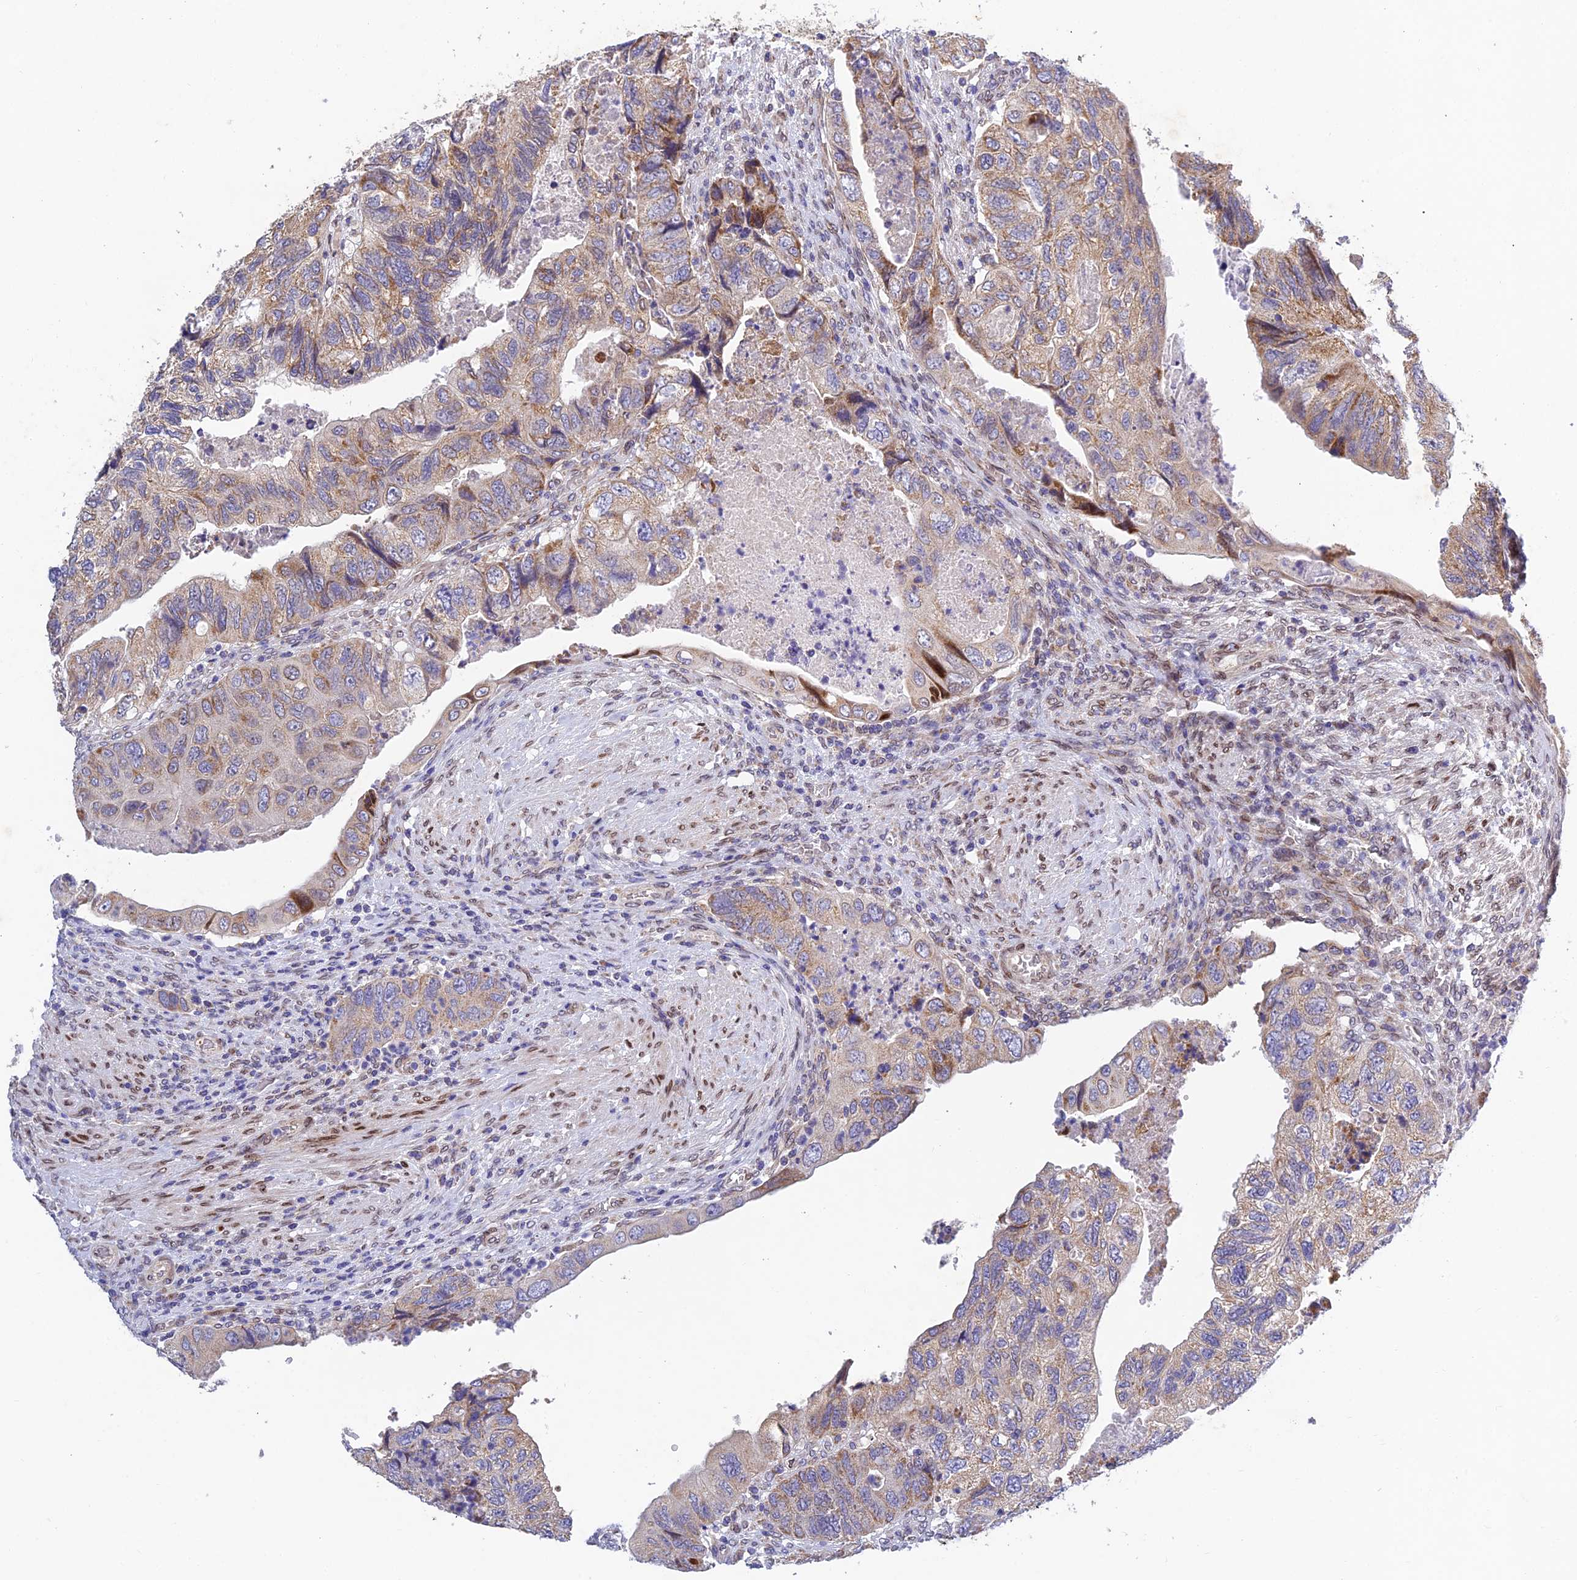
{"staining": {"intensity": "moderate", "quantity": ">75%", "location": "cytoplasmic/membranous"}, "tissue": "colorectal cancer", "cell_type": "Tumor cells", "image_type": "cancer", "snomed": [{"axis": "morphology", "description": "Adenocarcinoma, NOS"}, {"axis": "topography", "description": "Rectum"}], "caption": "IHC (DAB (3,3'-diaminobenzidine)) staining of colorectal adenocarcinoma reveals moderate cytoplasmic/membranous protein expression in approximately >75% of tumor cells. The staining was performed using DAB (3,3'-diaminobenzidine), with brown indicating positive protein expression. Nuclei are stained blue with hematoxylin.", "gene": "MGAT2", "patient": {"sex": "male", "age": 63}}